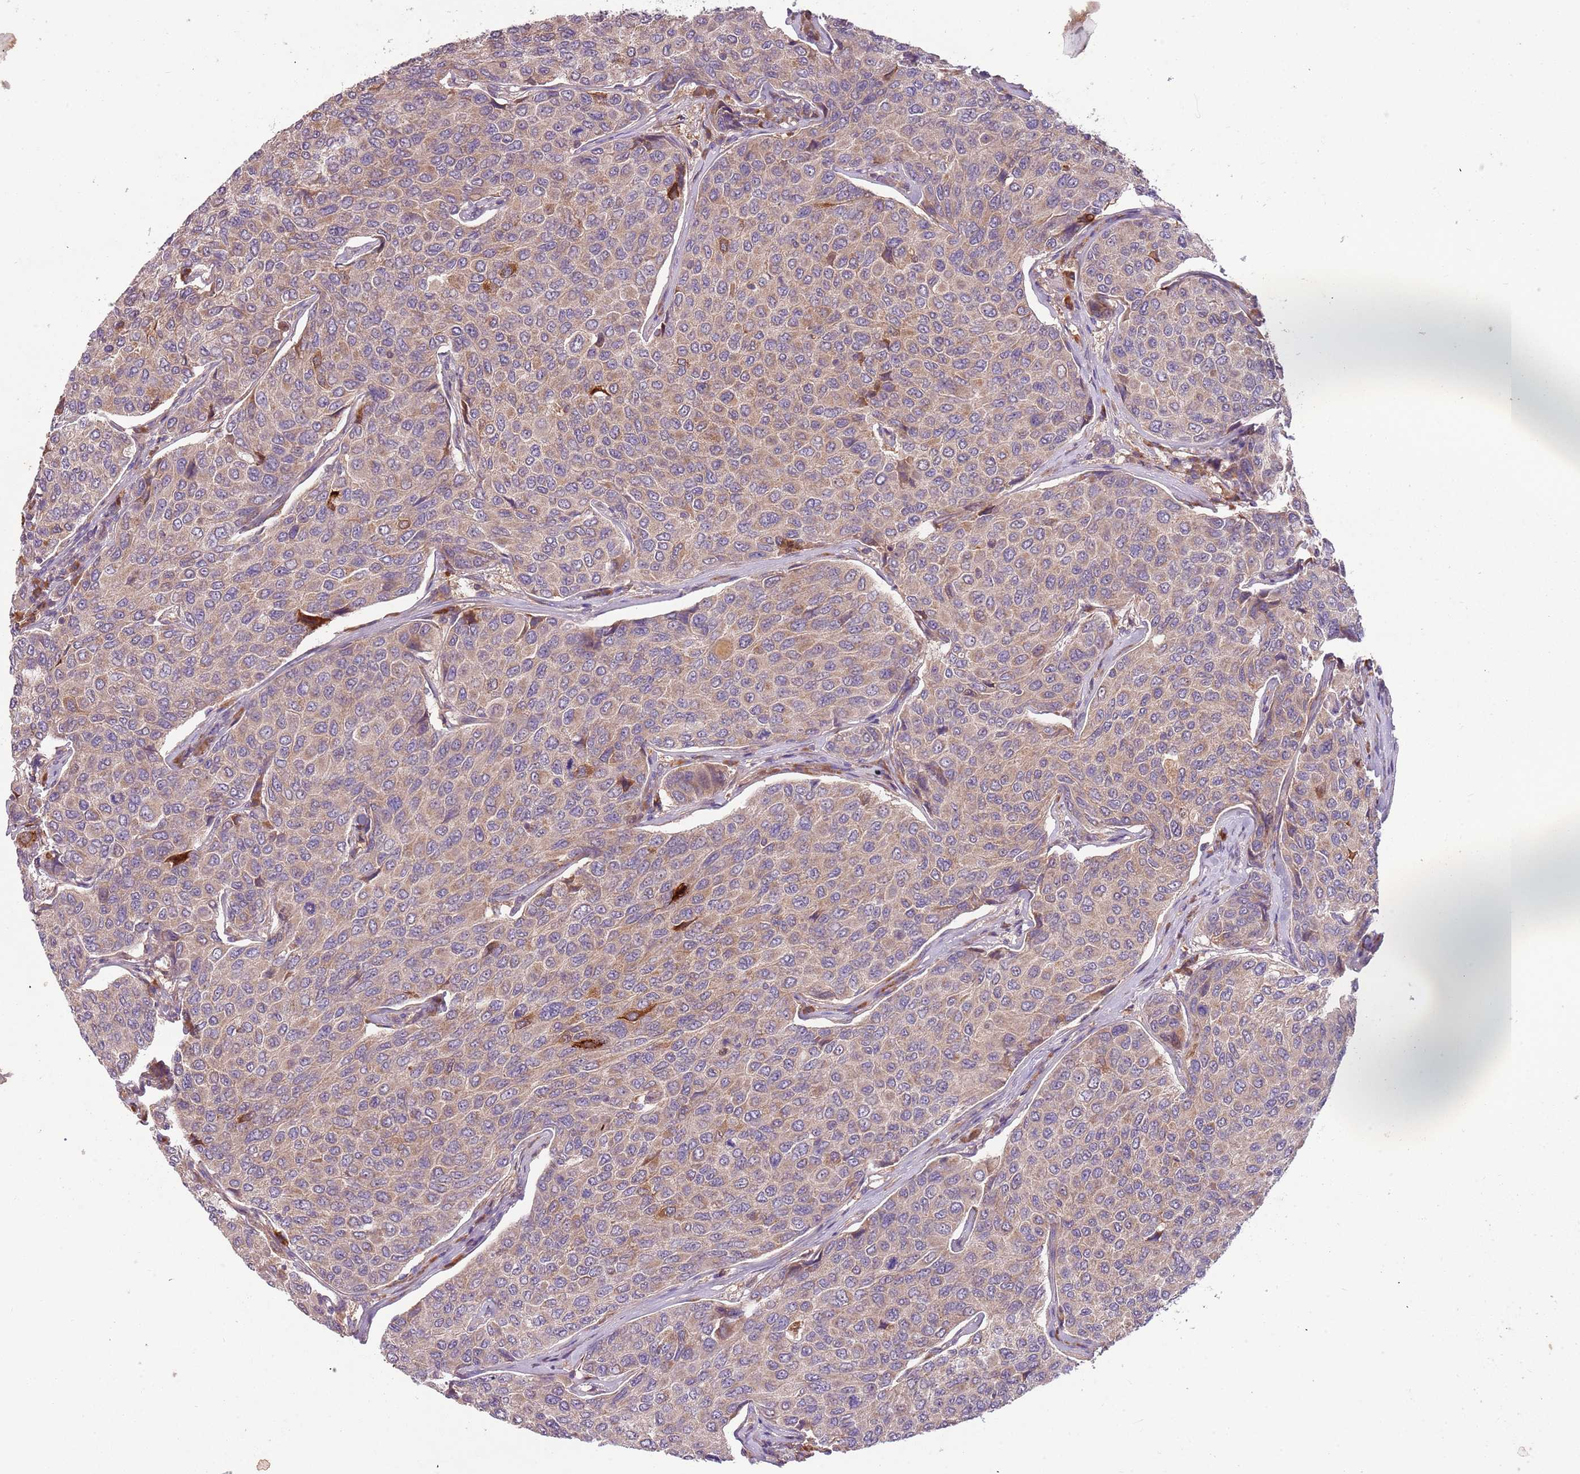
{"staining": {"intensity": "weak", "quantity": ">75%", "location": "cytoplasmic/membranous"}, "tissue": "breast cancer", "cell_type": "Tumor cells", "image_type": "cancer", "snomed": [{"axis": "morphology", "description": "Duct carcinoma"}, {"axis": "topography", "description": "Breast"}], "caption": "Immunohistochemistry photomicrograph of neoplastic tissue: intraductal carcinoma (breast) stained using immunohistochemistry (IHC) shows low levels of weak protein expression localized specifically in the cytoplasmic/membranous of tumor cells, appearing as a cytoplasmic/membranous brown color.", "gene": "FECH", "patient": {"sex": "female", "age": 55}}